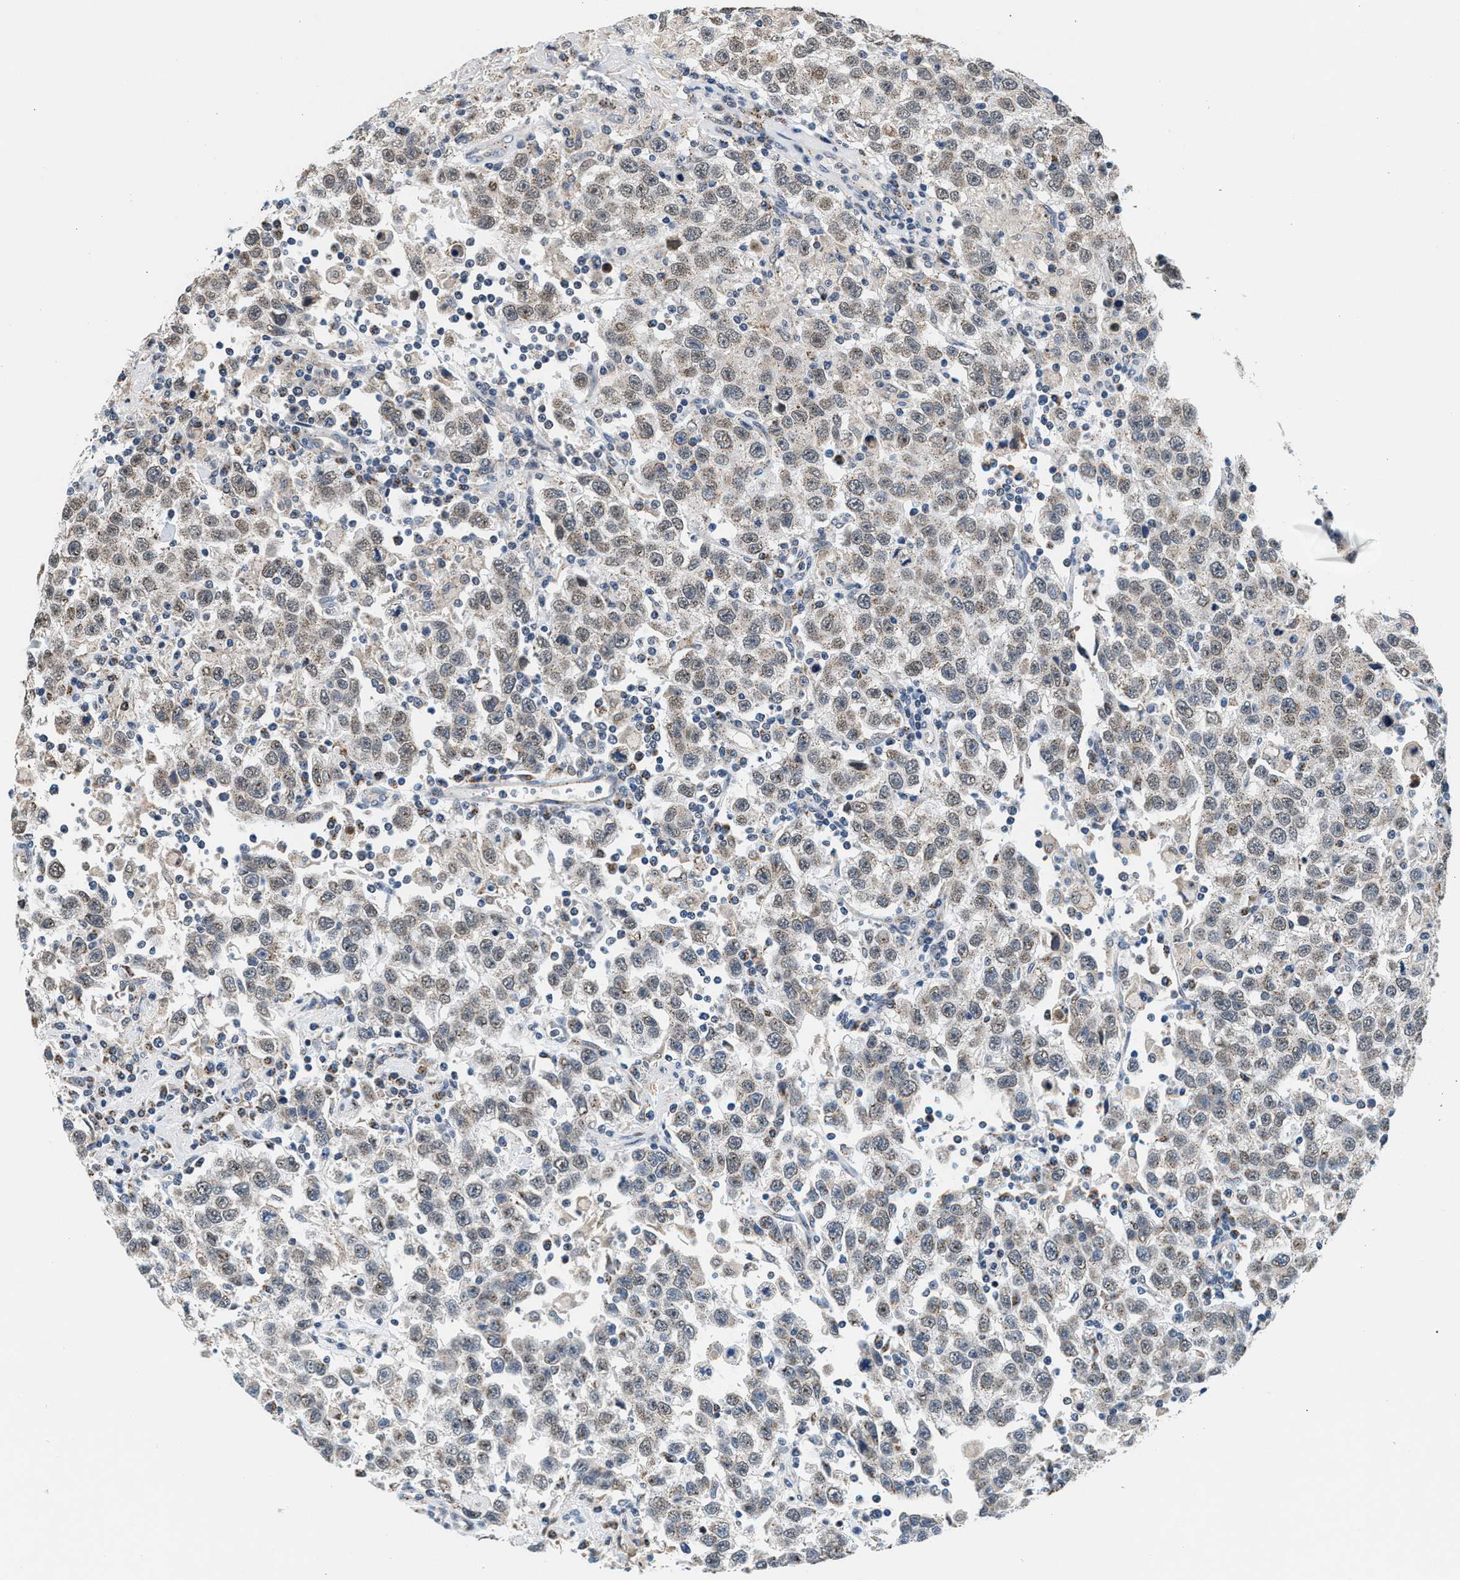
{"staining": {"intensity": "weak", "quantity": "<25%", "location": "cytoplasmic/membranous,nuclear"}, "tissue": "testis cancer", "cell_type": "Tumor cells", "image_type": "cancer", "snomed": [{"axis": "morphology", "description": "Seminoma, NOS"}, {"axis": "topography", "description": "Testis"}], "caption": "A micrograph of human seminoma (testis) is negative for staining in tumor cells.", "gene": "KCNMB2", "patient": {"sex": "male", "age": 41}}